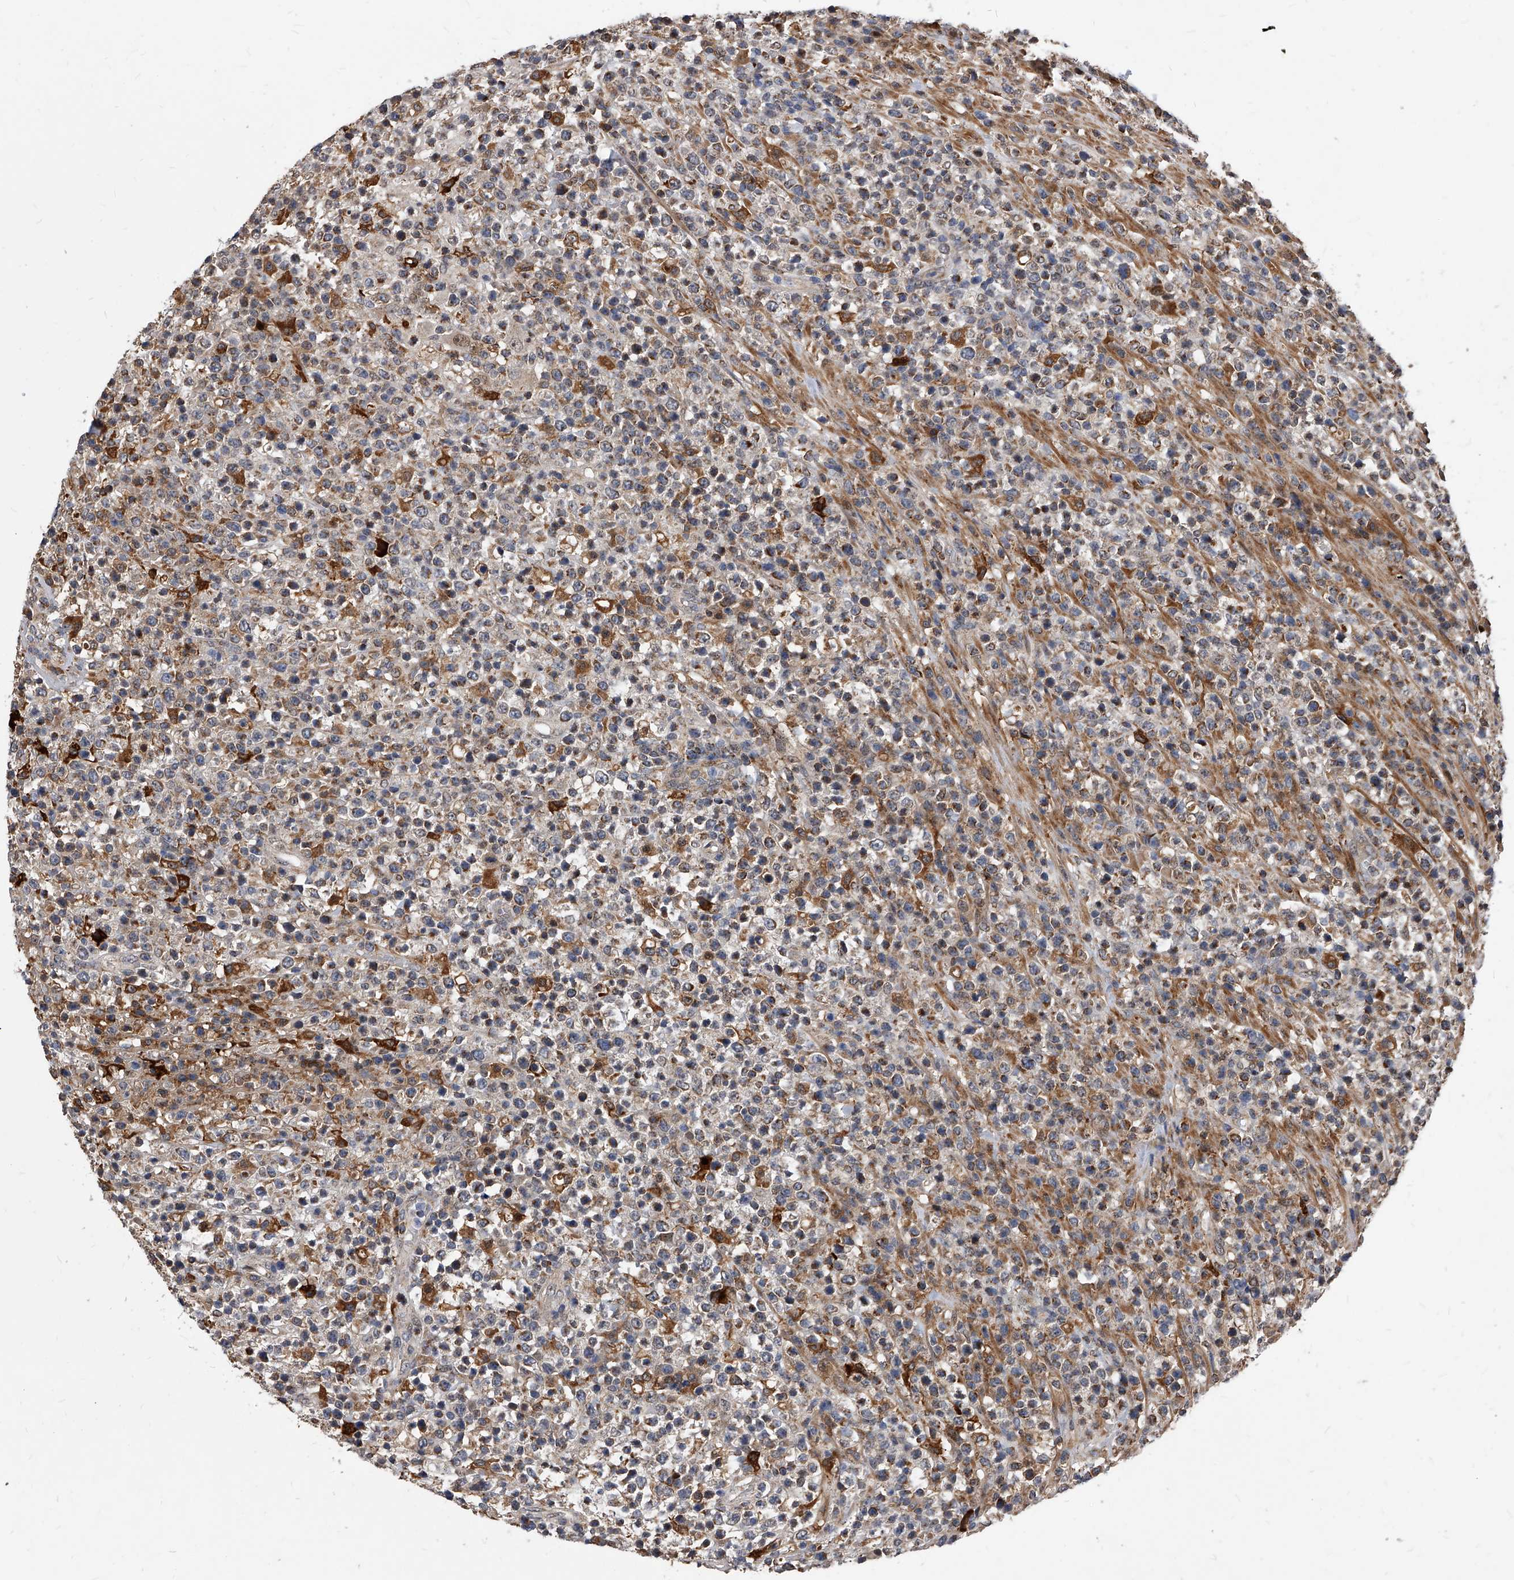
{"staining": {"intensity": "negative", "quantity": "none", "location": "none"}, "tissue": "lymphoma", "cell_type": "Tumor cells", "image_type": "cancer", "snomed": [{"axis": "morphology", "description": "Malignant lymphoma, non-Hodgkin's type, High grade"}, {"axis": "topography", "description": "Colon"}], "caption": "Tumor cells show no significant positivity in lymphoma.", "gene": "SOBP", "patient": {"sex": "female", "age": 53}}